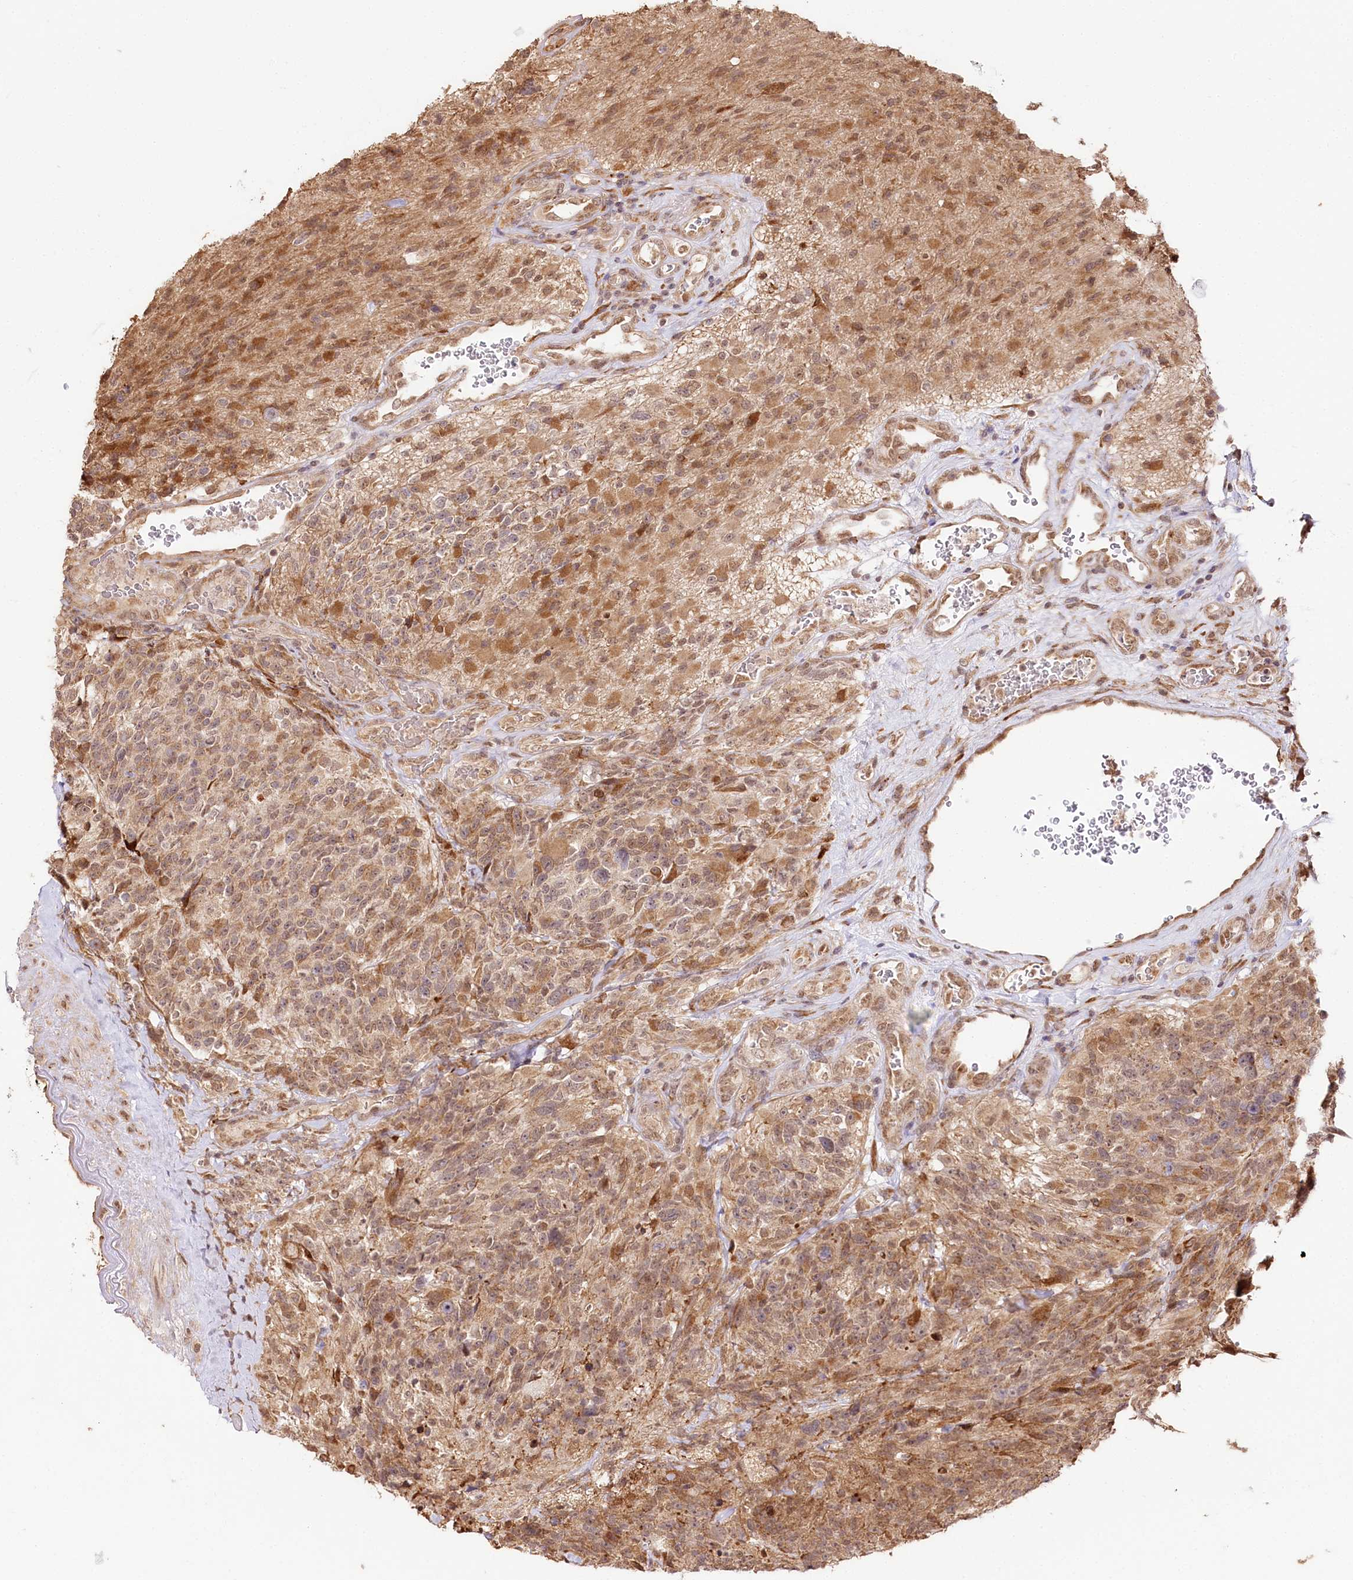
{"staining": {"intensity": "moderate", "quantity": "25%-75%", "location": "cytoplasmic/membranous,nuclear"}, "tissue": "glioma", "cell_type": "Tumor cells", "image_type": "cancer", "snomed": [{"axis": "morphology", "description": "Glioma, malignant, High grade"}, {"axis": "topography", "description": "Brain"}], "caption": "Immunohistochemical staining of malignant glioma (high-grade) reveals medium levels of moderate cytoplasmic/membranous and nuclear staining in approximately 25%-75% of tumor cells. The protein of interest is stained brown, and the nuclei are stained in blue (DAB IHC with brightfield microscopy, high magnification).", "gene": "ENSG00000144785", "patient": {"sex": "male", "age": 76}}